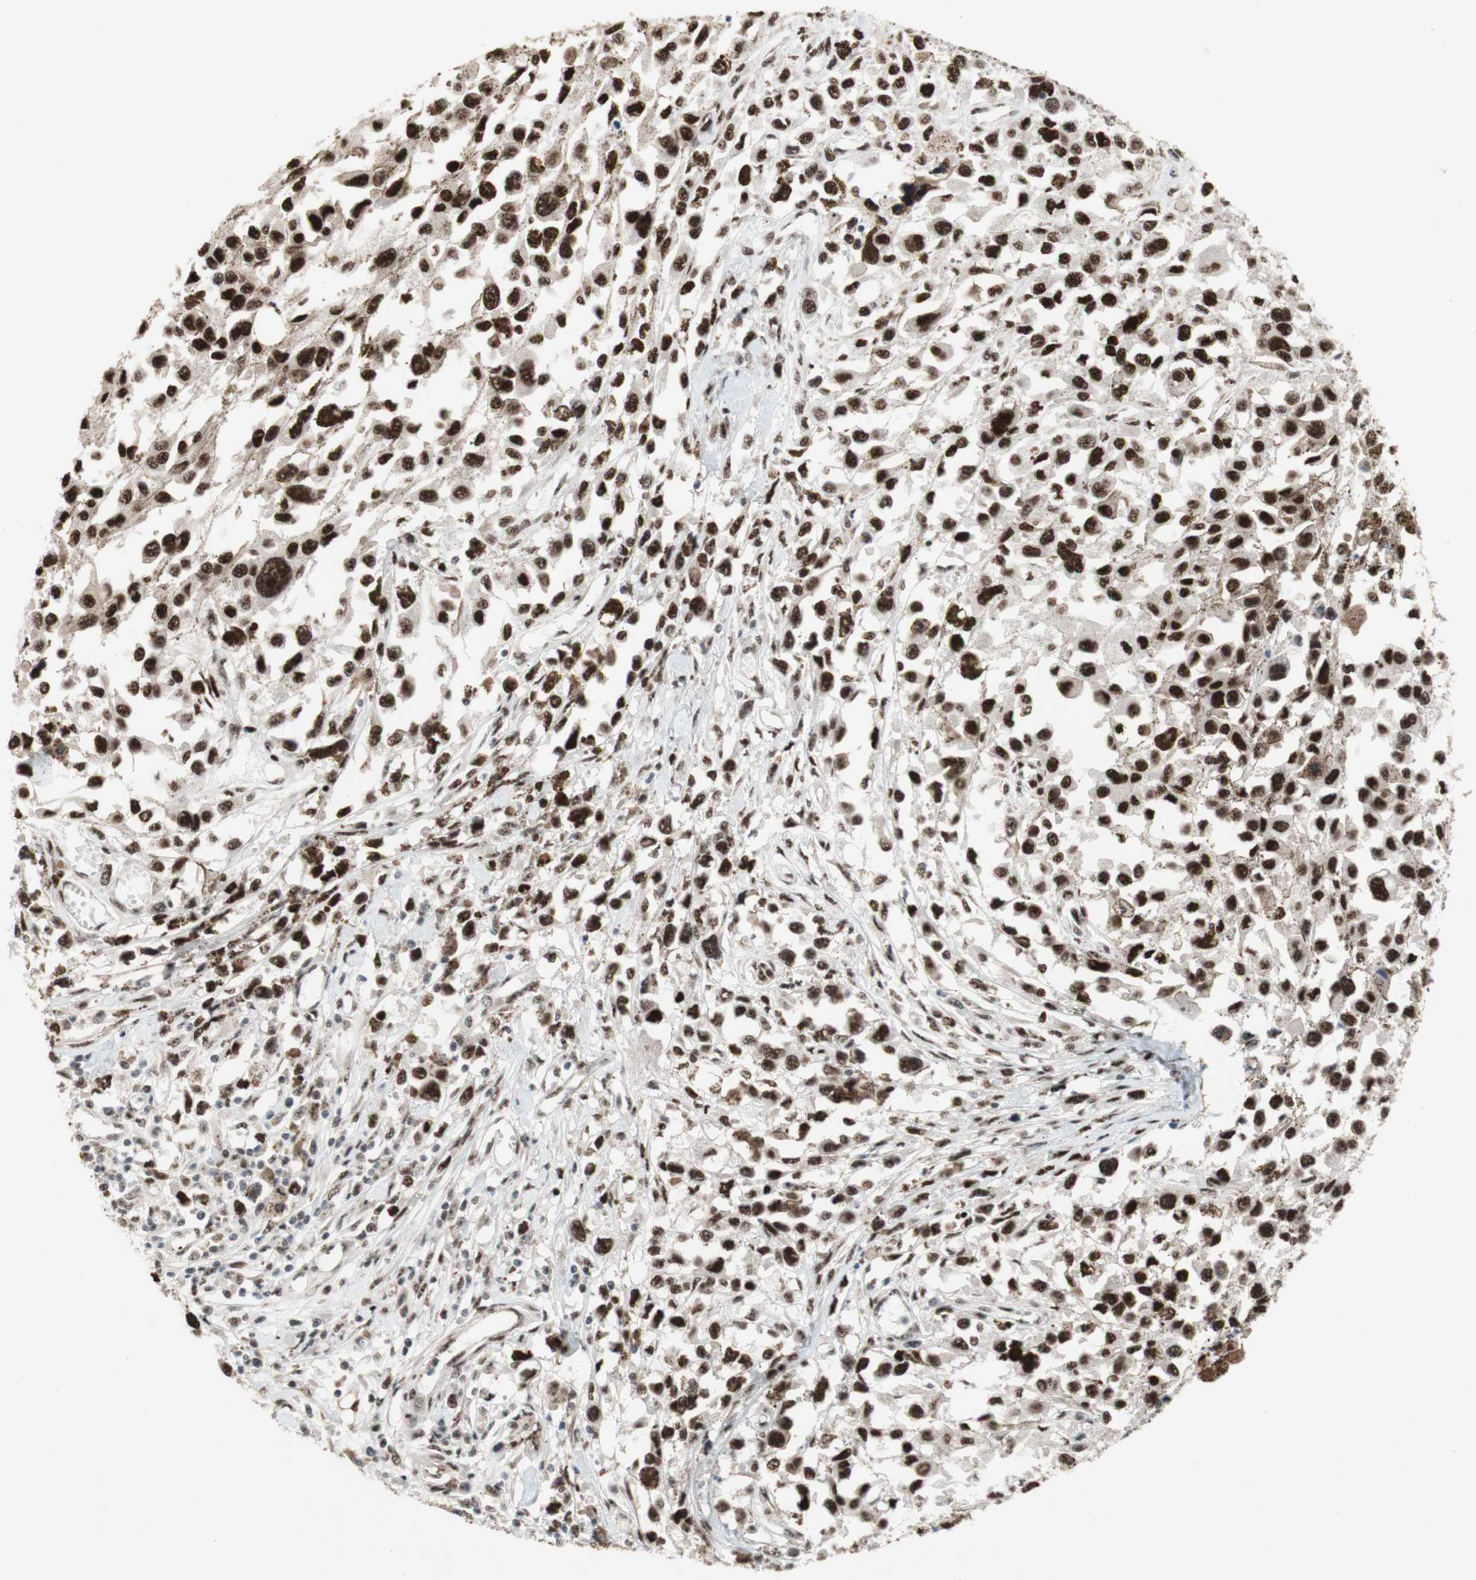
{"staining": {"intensity": "strong", "quantity": ">75%", "location": "nuclear"}, "tissue": "melanoma", "cell_type": "Tumor cells", "image_type": "cancer", "snomed": [{"axis": "morphology", "description": "Malignant melanoma, Metastatic site"}, {"axis": "topography", "description": "Lymph node"}], "caption": "Immunohistochemical staining of human melanoma exhibits high levels of strong nuclear protein positivity in about >75% of tumor cells. (brown staining indicates protein expression, while blue staining denotes nuclei).", "gene": "TLE1", "patient": {"sex": "male", "age": 59}}